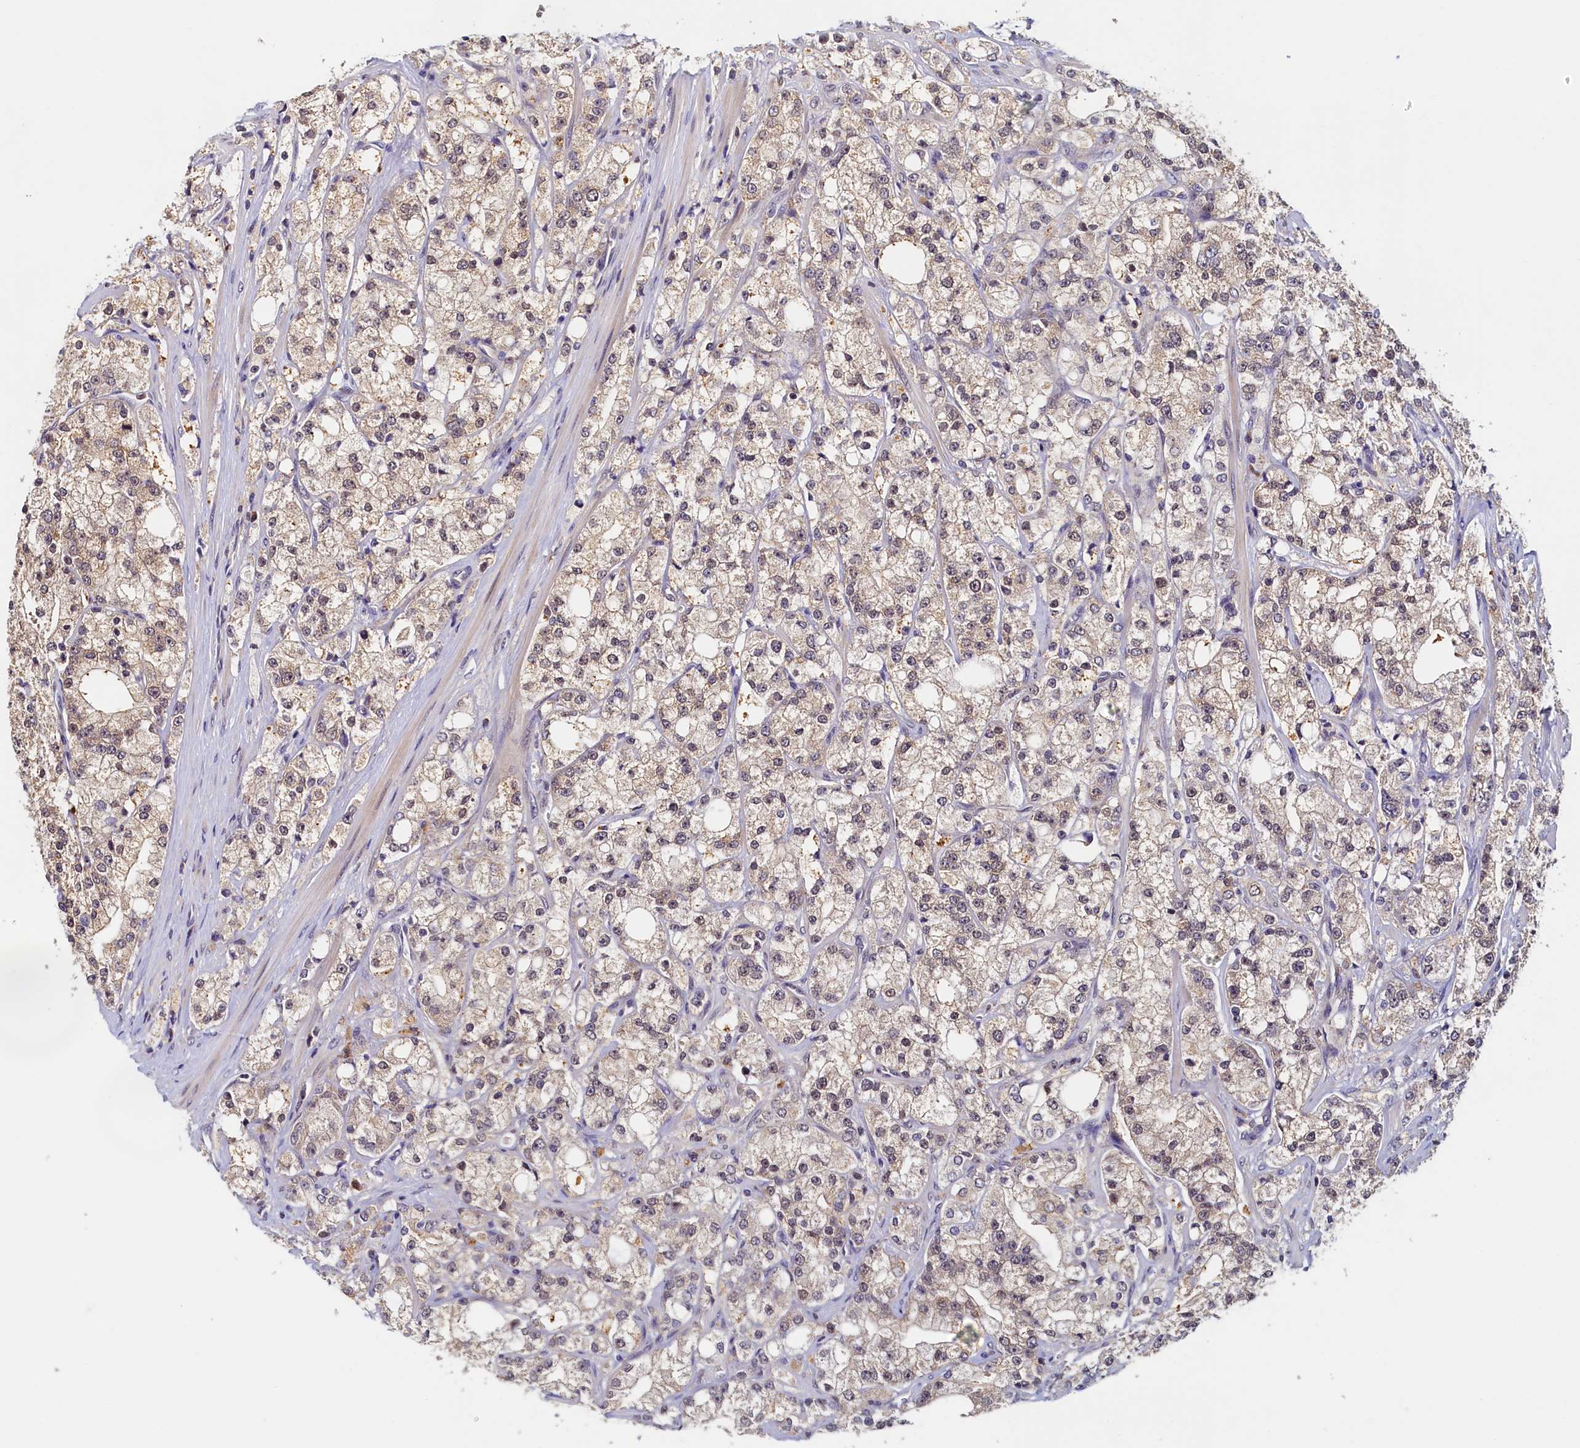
{"staining": {"intensity": "weak", "quantity": "25%-75%", "location": "nuclear"}, "tissue": "prostate cancer", "cell_type": "Tumor cells", "image_type": "cancer", "snomed": [{"axis": "morphology", "description": "Adenocarcinoma, High grade"}, {"axis": "topography", "description": "Prostate"}], "caption": "Immunohistochemical staining of human high-grade adenocarcinoma (prostate) reveals low levels of weak nuclear protein positivity in approximately 25%-75% of tumor cells.", "gene": "PAAF1", "patient": {"sex": "male", "age": 64}}